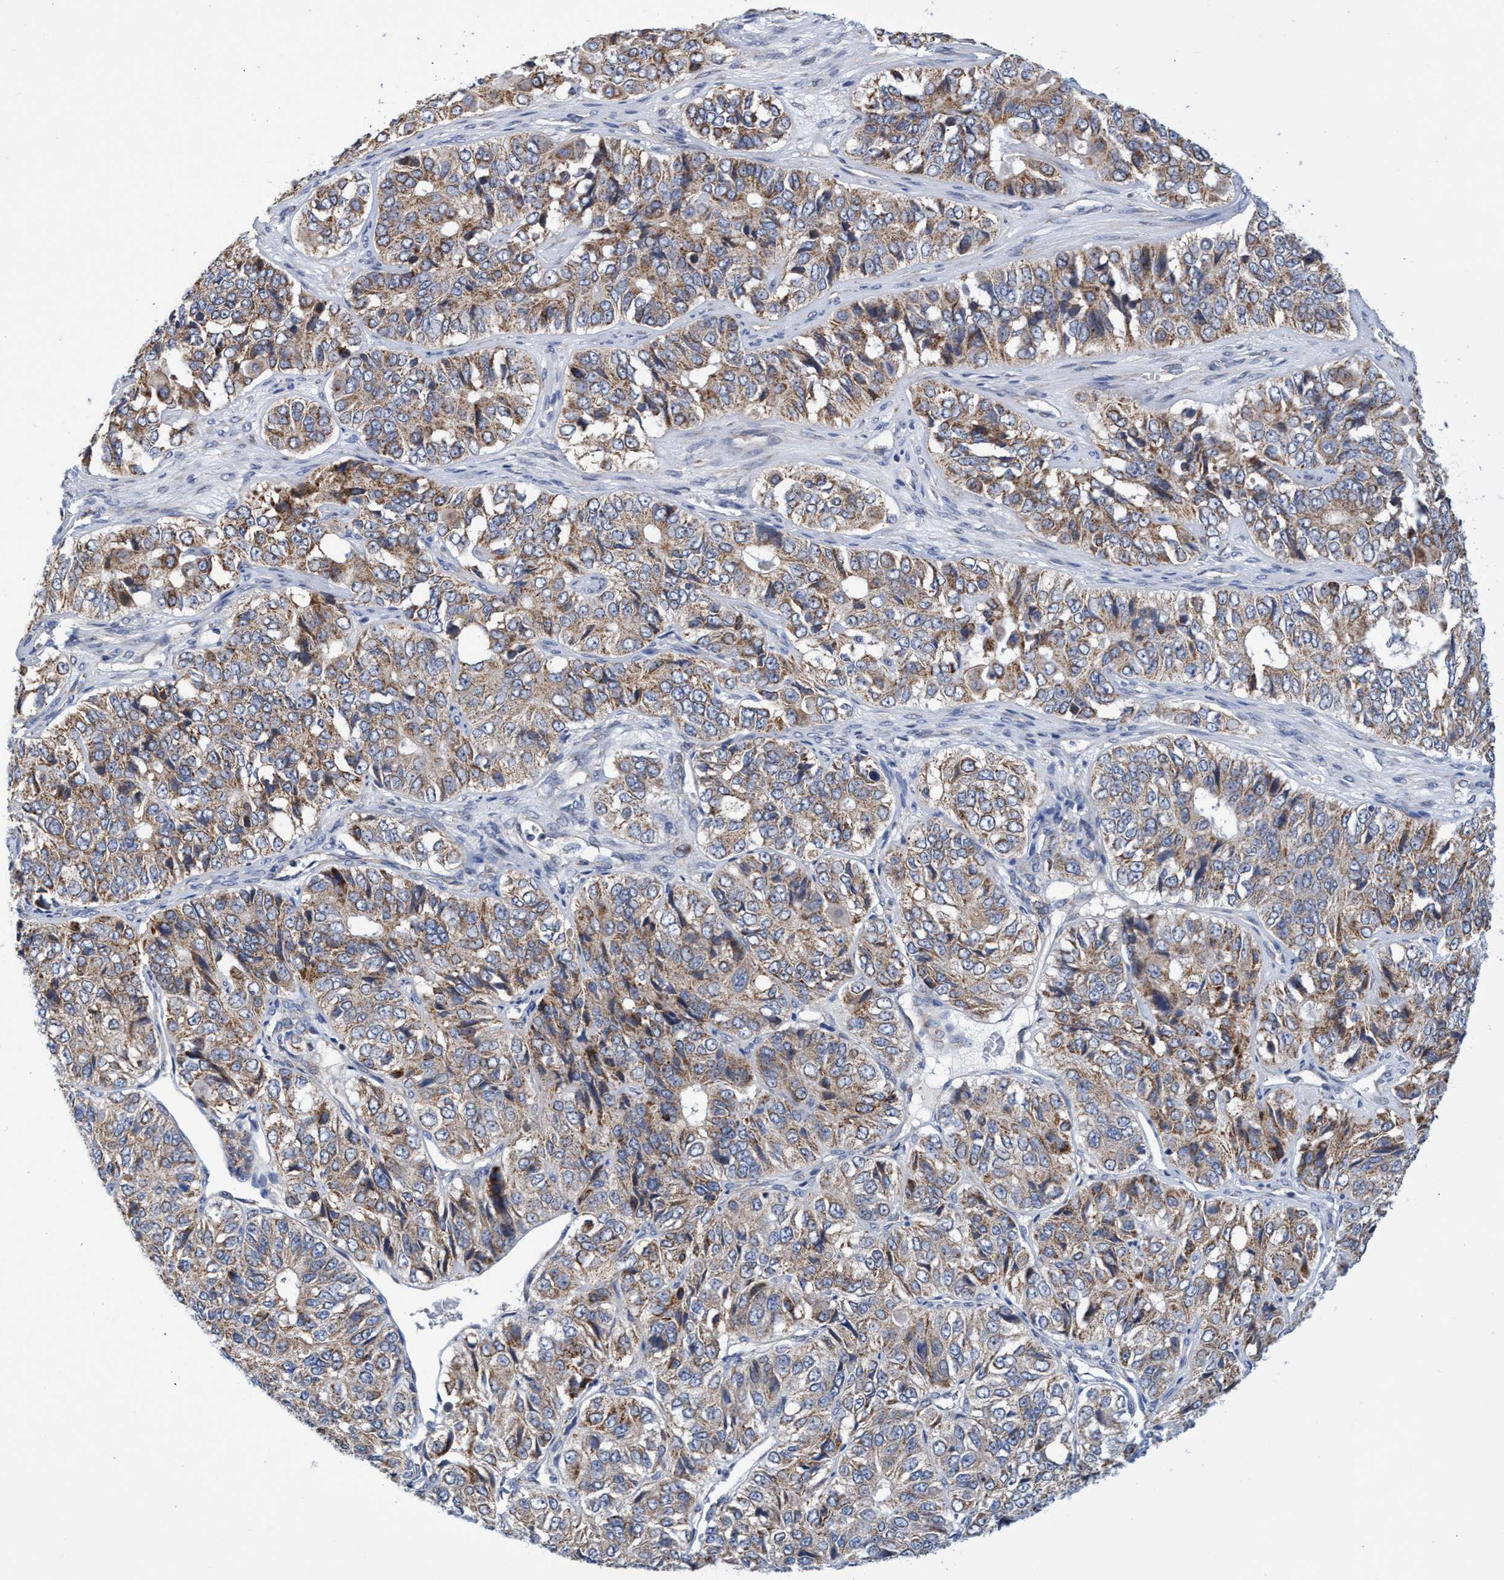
{"staining": {"intensity": "weak", "quantity": ">75%", "location": "cytoplasmic/membranous"}, "tissue": "ovarian cancer", "cell_type": "Tumor cells", "image_type": "cancer", "snomed": [{"axis": "morphology", "description": "Carcinoma, endometroid"}, {"axis": "topography", "description": "Ovary"}], "caption": "Ovarian cancer tissue reveals weak cytoplasmic/membranous expression in about >75% of tumor cells, visualized by immunohistochemistry.", "gene": "NAT16", "patient": {"sex": "female", "age": 51}}